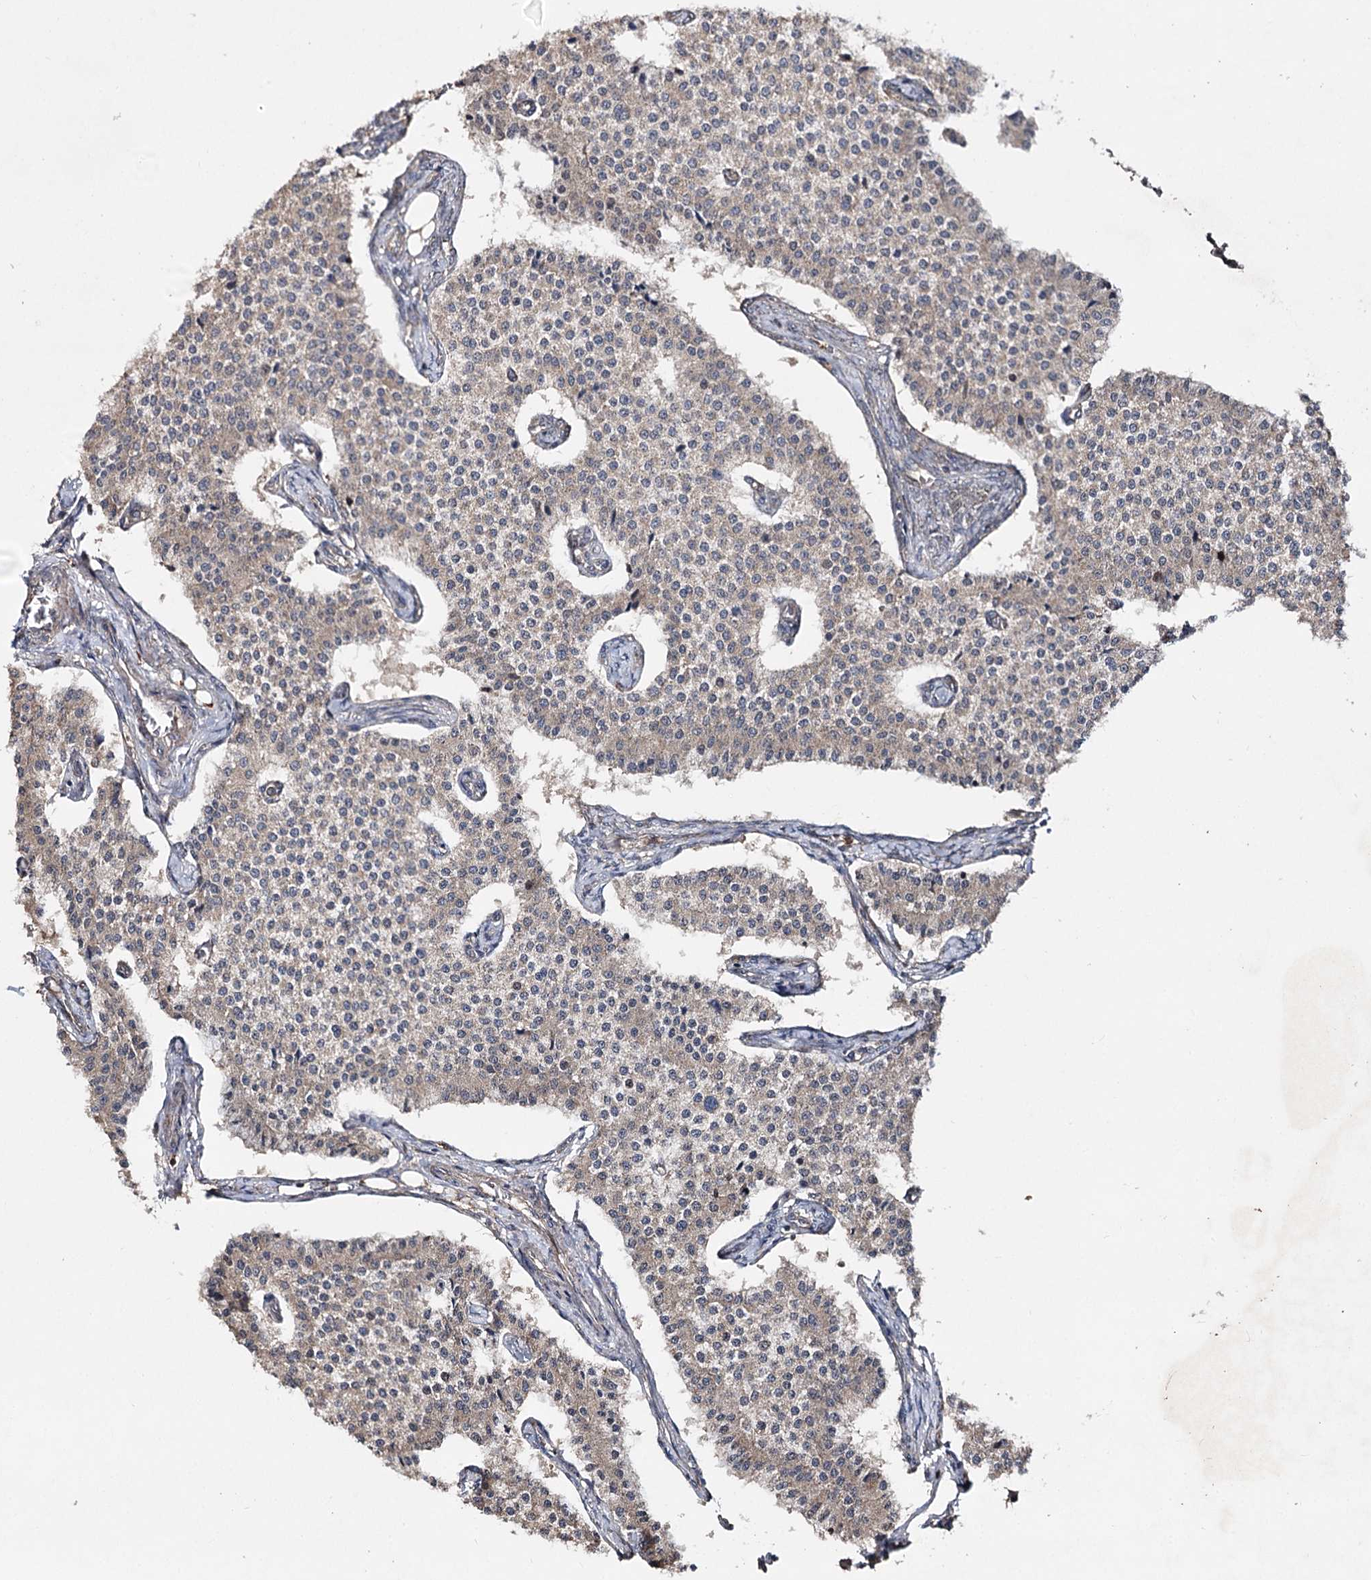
{"staining": {"intensity": "weak", "quantity": "<25%", "location": "cytoplasmic/membranous"}, "tissue": "carcinoid", "cell_type": "Tumor cells", "image_type": "cancer", "snomed": [{"axis": "morphology", "description": "Carcinoid, malignant, NOS"}, {"axis": "topography", "description": "Colon"}], "caption": "An image of human carcinoid is negative for staining in tumor cells.", "gene": "MINDY3", "patient": {"sex": "female", "age": 52}}